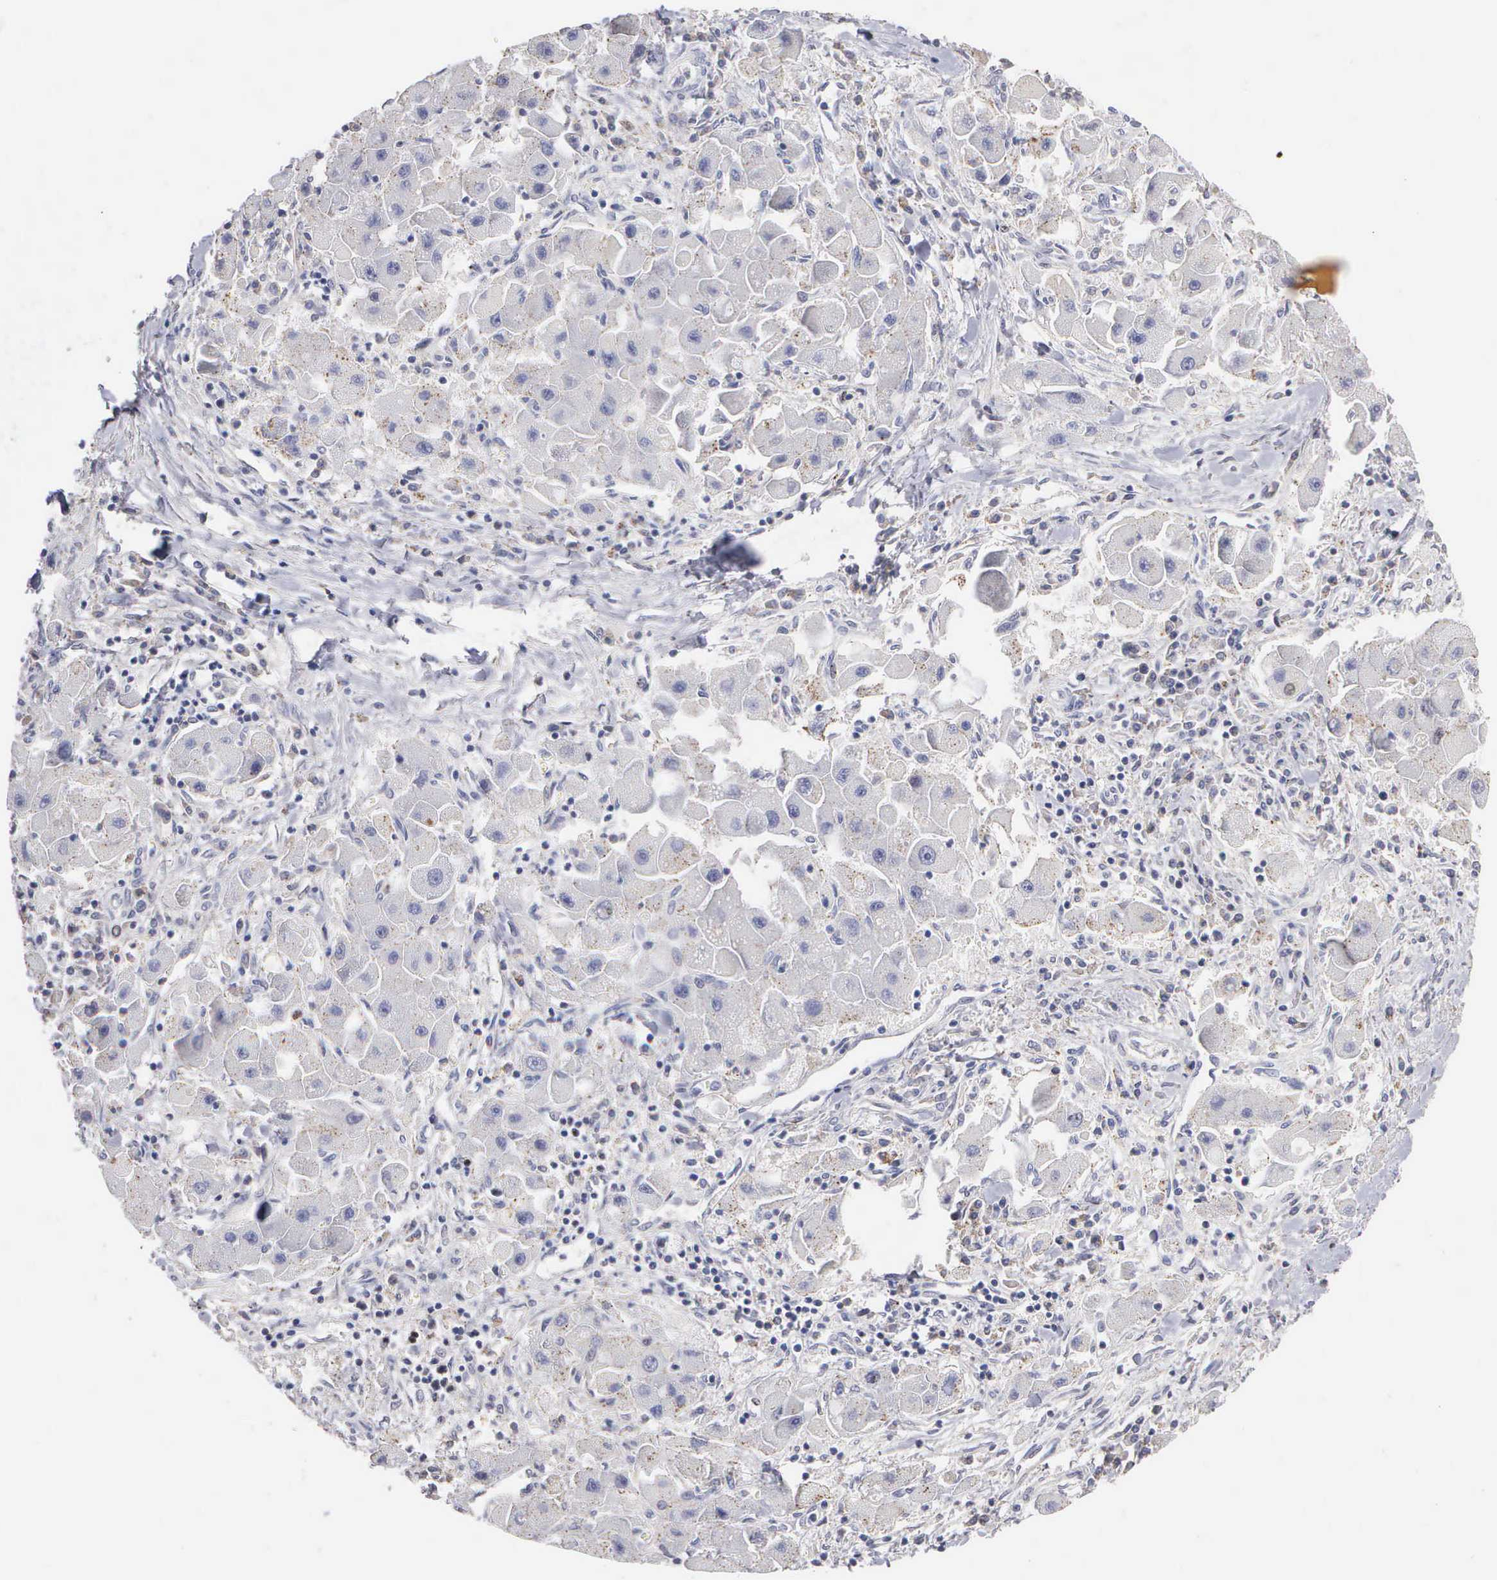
{"staining": {"intensity": "negative", "quantity": "none", "location": "none"}, "tissue": "liver cancer", "cell_type": "Tumor cells", "image_type": "cancer", "snomed": [{"axis": "morphology", "description": "Carcinoma, Hepatocellular, NOS"}, {"axis": "topography", "description": "Liver"}], "caption": "Tumor cells are negative for protein expression in human liver cancer.", "gene": "KDM6A", "patient": {"sex": "male", "age": 24}}